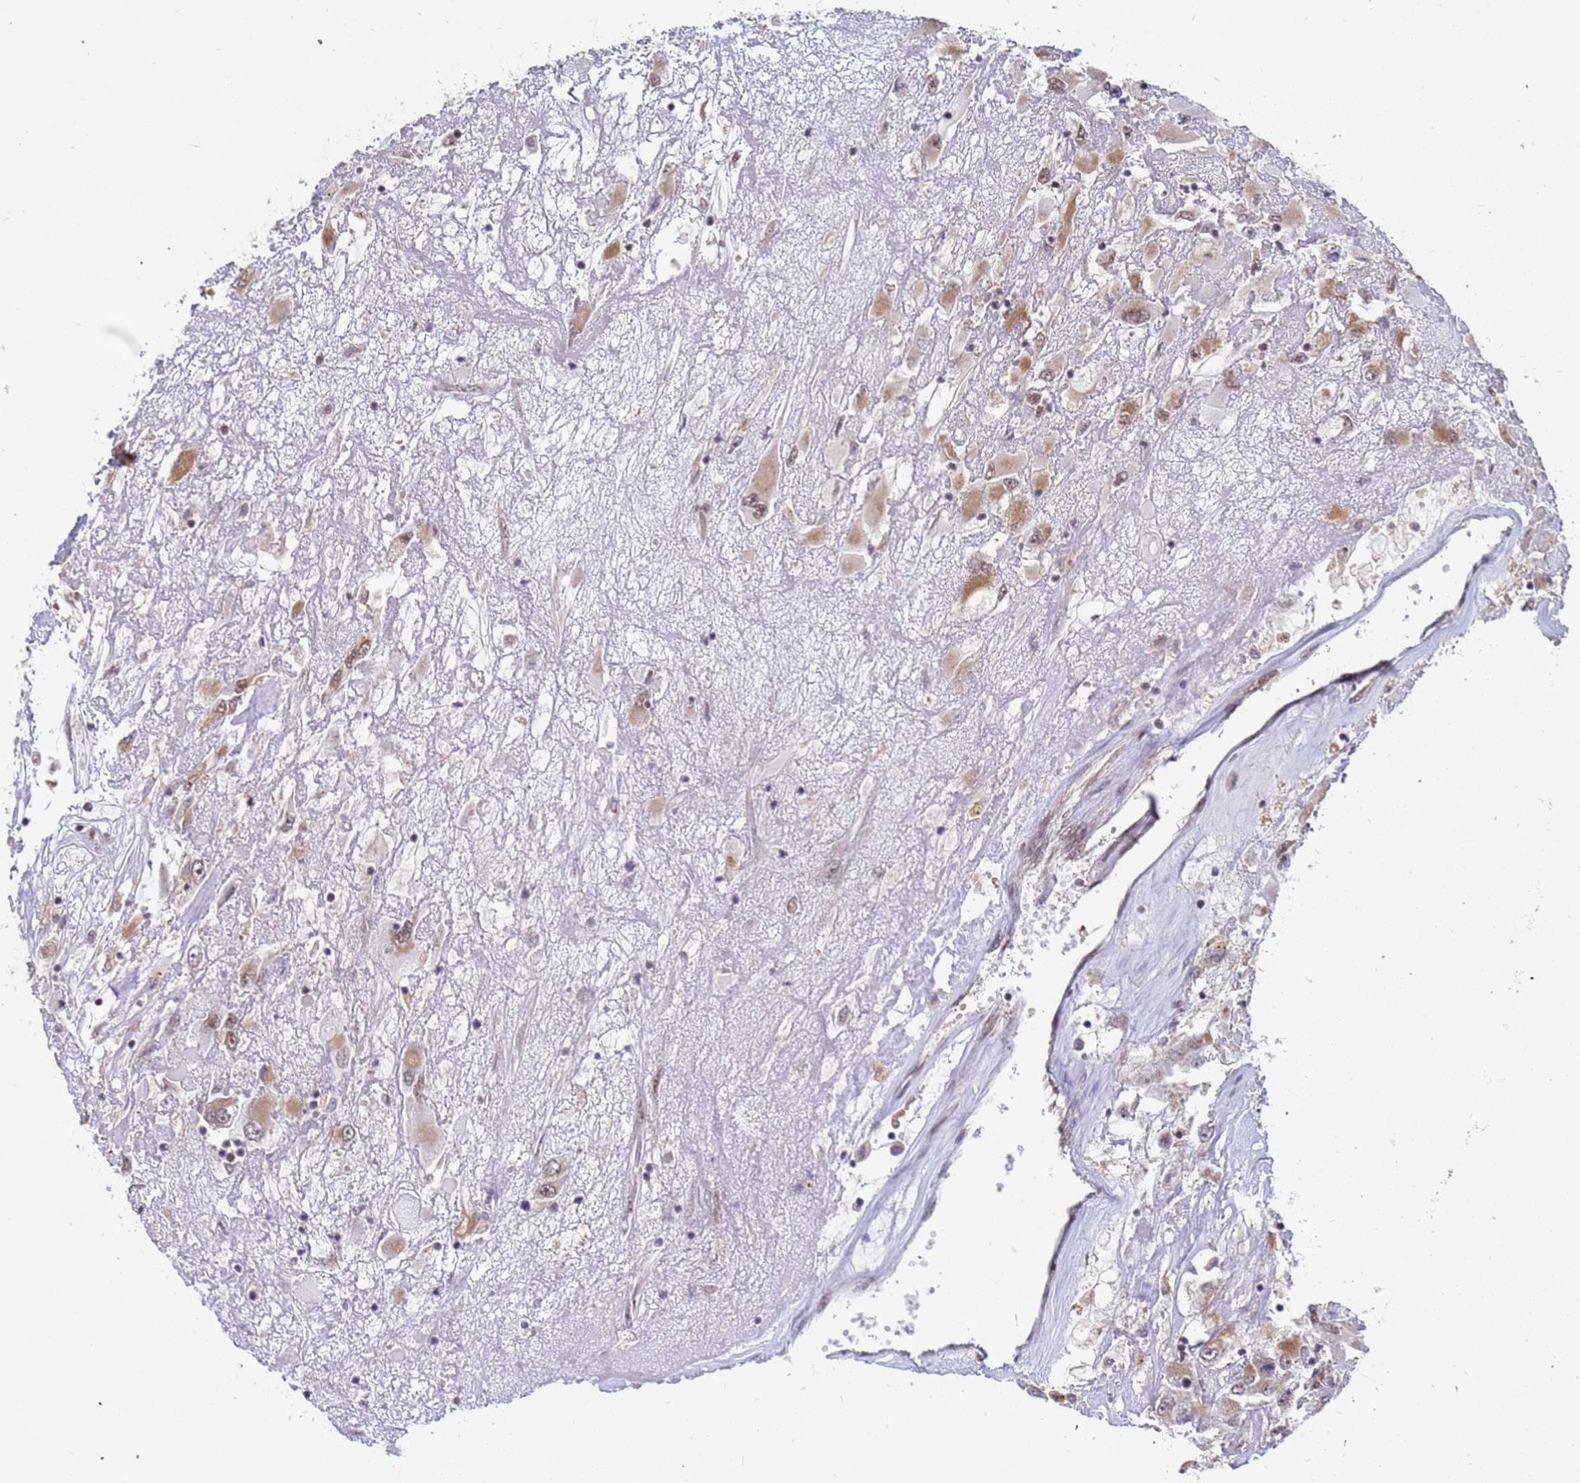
{"staining": {"intensity": "moderate", "quantity": ">75%", "location": "cytoplasmic/membranous,nuclear"}, "tissue": "renal cancer", "cell_type": "Tumor cells", "image_type": "cancer", "snomed": [{"axis": "morphology", "description": "Adenocarcinoma, NOS"}, {"axis": "topography", "description": "Kidney"}], "caption": "This is an image of immunohistochemistry (IHC) staining of renal cancer (adenocarcinoma), which shows moderate positivity in the cytoplasmic/membranous and nuclear of tumor cells.", "gene": "DENND2B", "patient": {"sex": "female", "age": 52}}